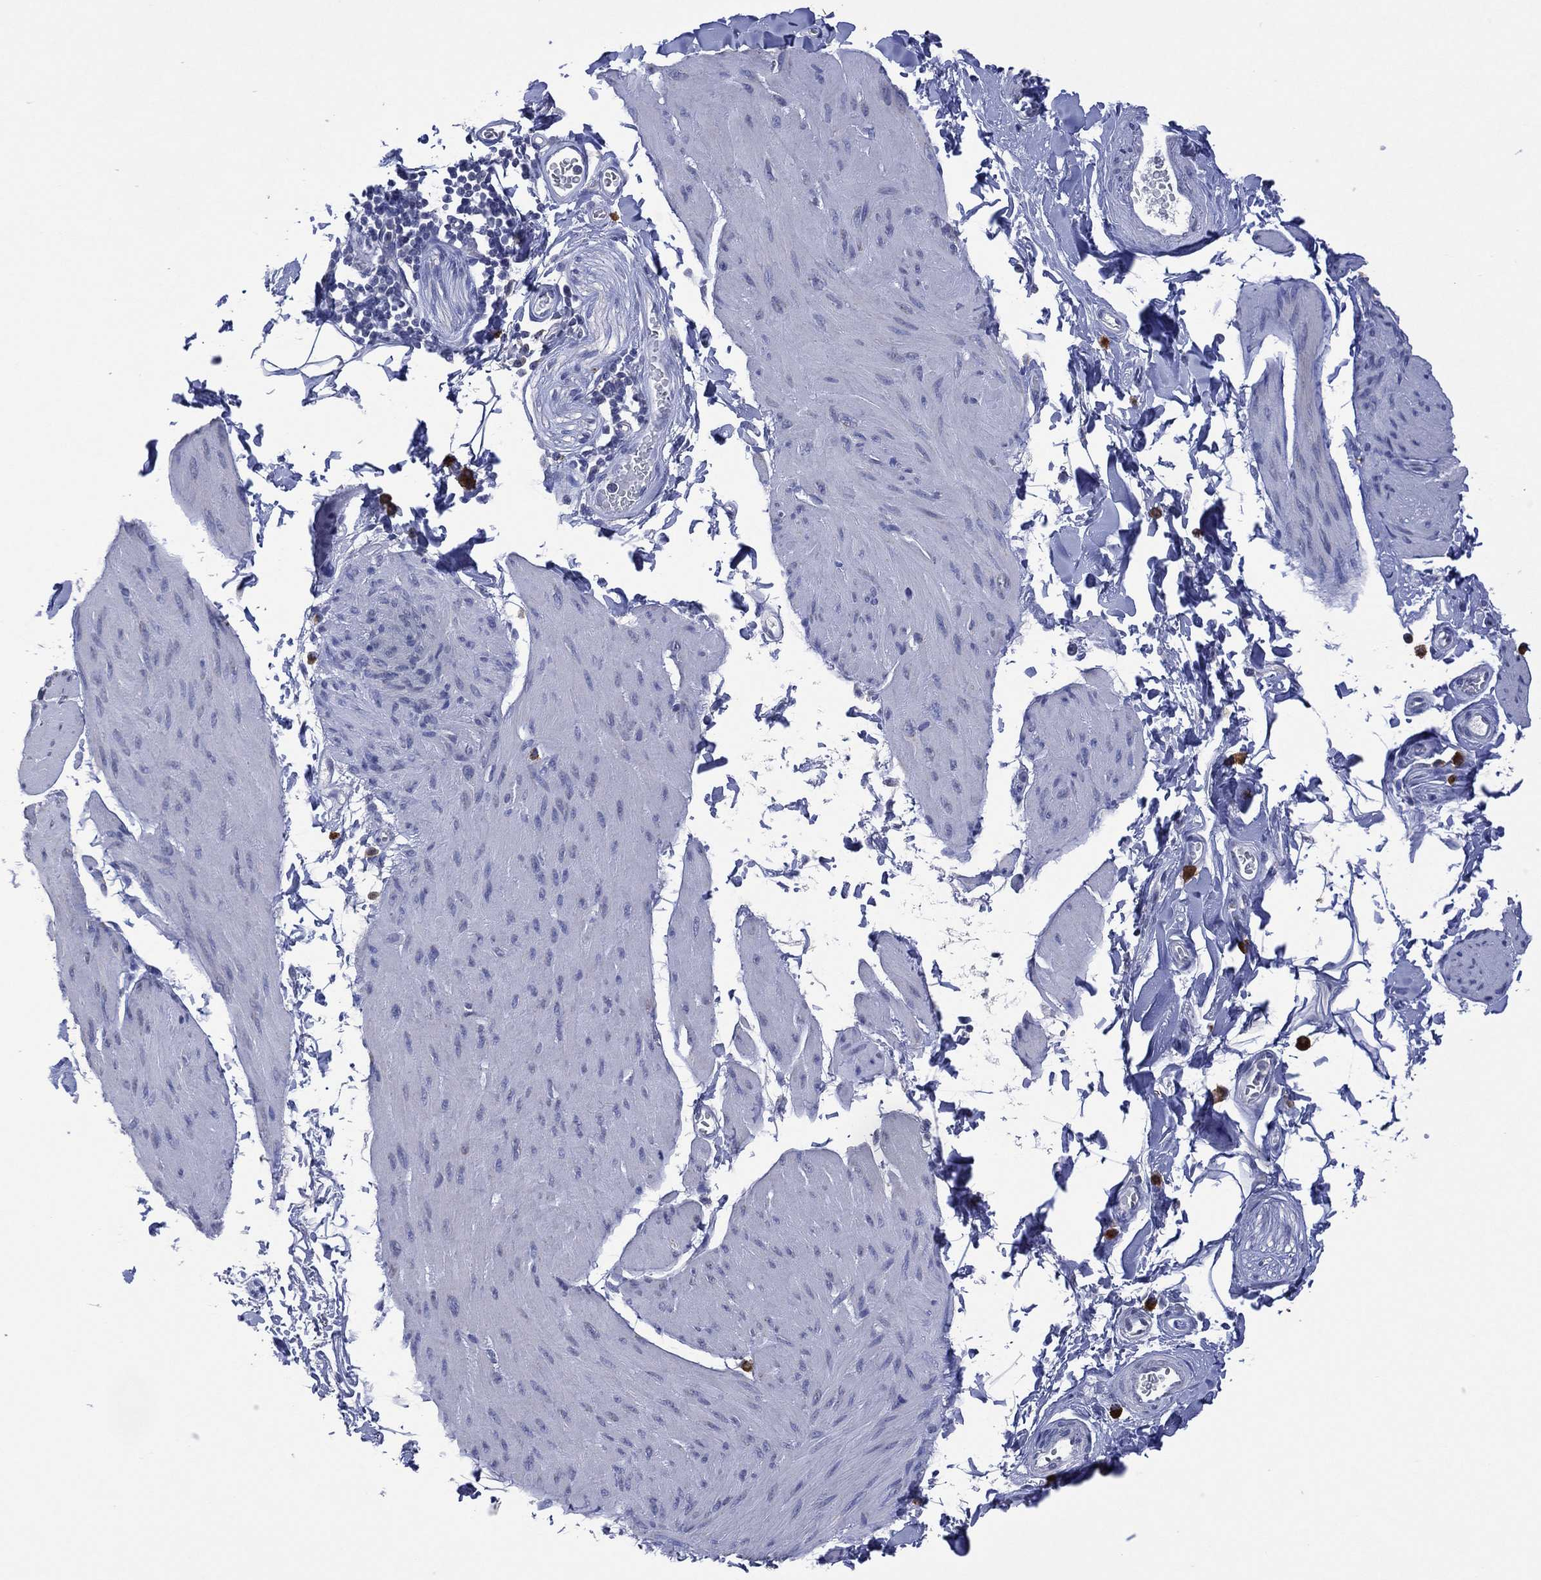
{"staining": {"intensity": "negative", "quantity": "none", "location": "none"}, "tissue": "smooth muscle", "cell_type": "Smooth muscle cells", "image_type": "normal", "snomed": [{"axis": "morphology", "description": "Normal tissue, NOS"}, {"axis": "topography", "description": "Adipose tissue"}, {"axis": "topography", "description": "Smooth muscle"}, {"axis": "topography", "description": "Peripheral nerve tissue"}], "caption": "This is an IHC photomicrograph of unremarkable human smooth muscle. There is no staining in smooth muscle cells.", "gene": "ASB10", "patient": {"sex": "male", "age": 83}}